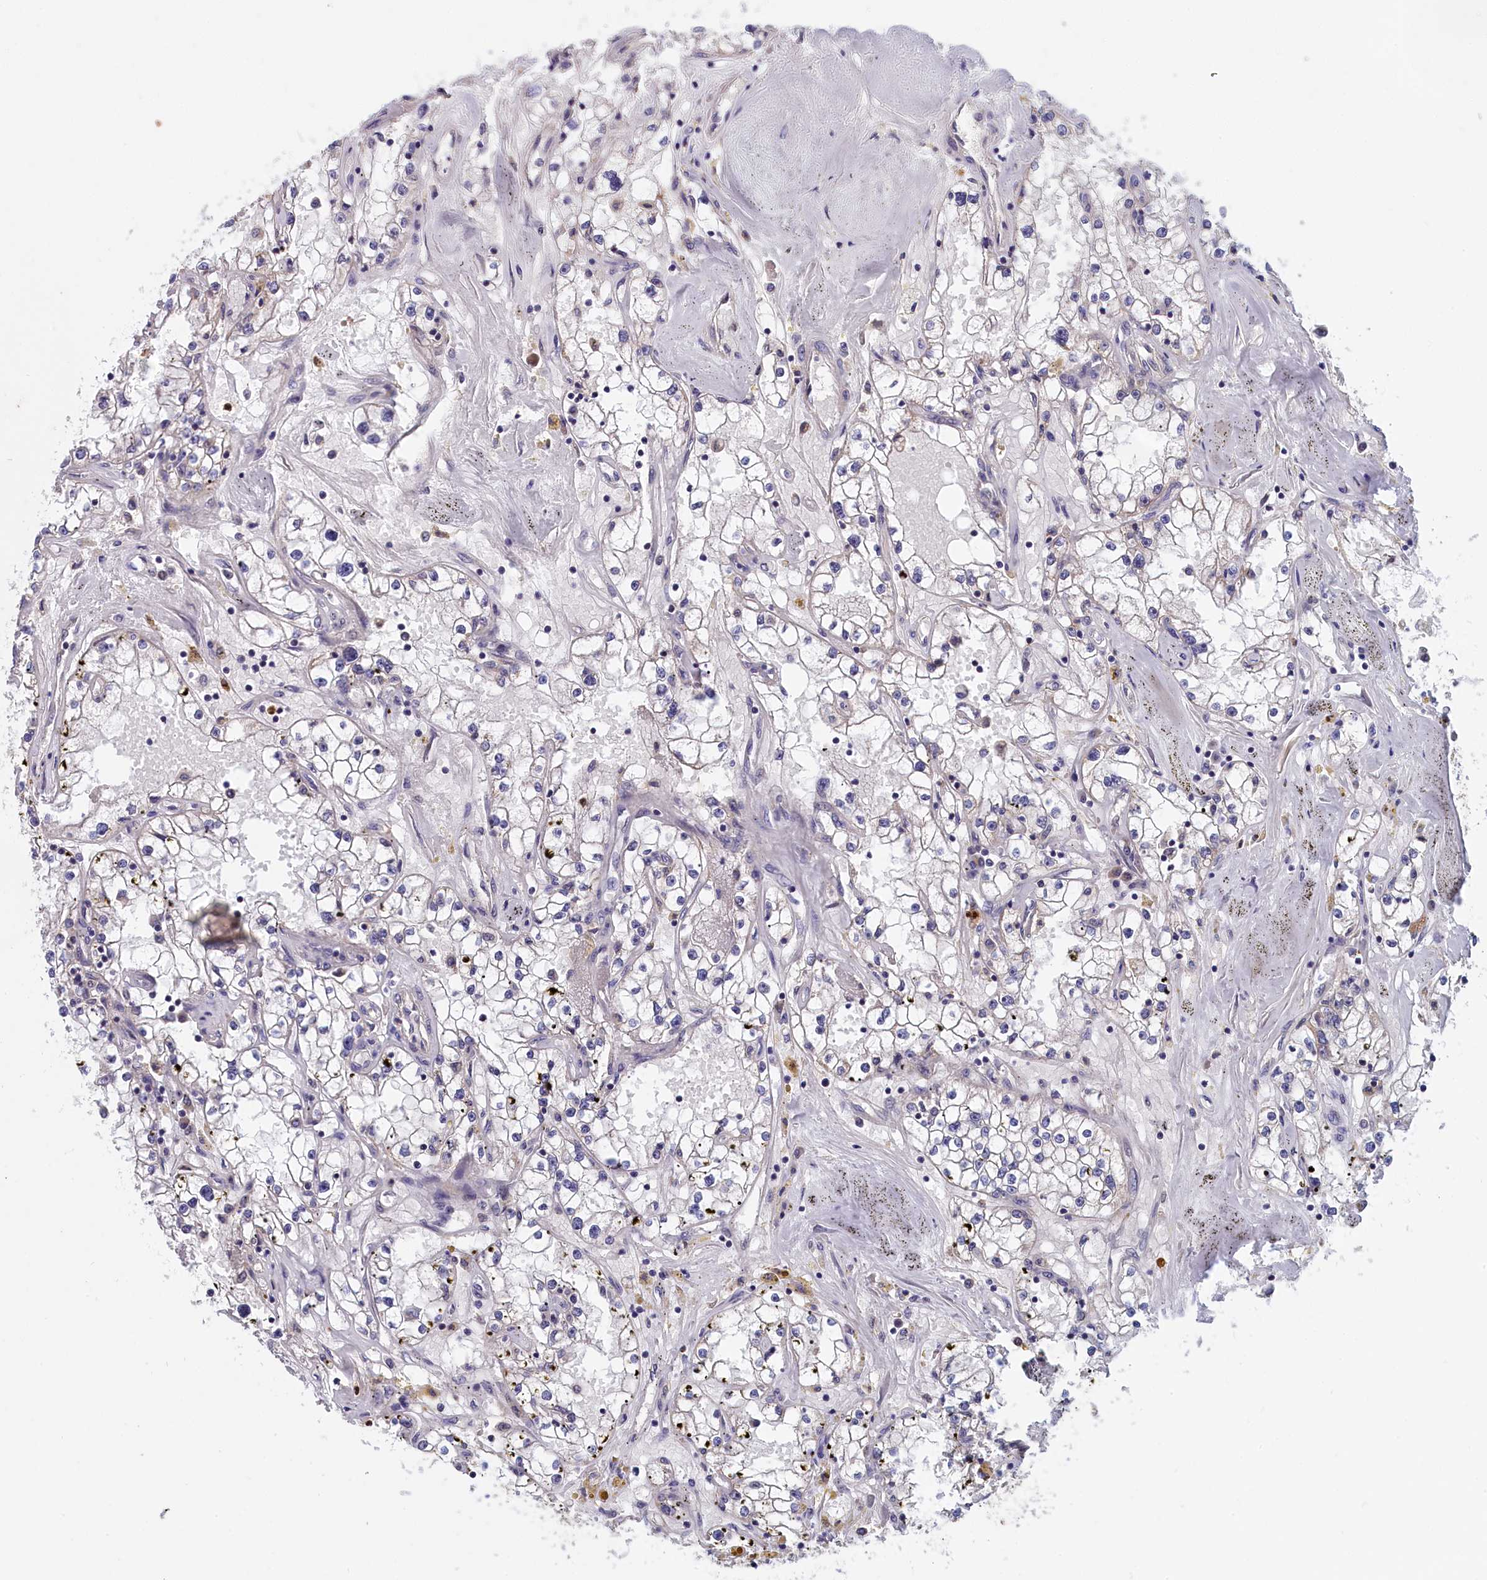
{"staining": {"intensity": "negative", "quantity": "none", "location": "none"}, "tissue": "renal cancer", "cell_type": "Tumor cells", "image_type": "cancer", "snomed": [{"axis": "morphology", "description": "Adenocarcinoma, NOS"}, {"axis": "topography", "description": "Kidney"}], "caption": "Immunohistochemistry (IHC) of renal cancer exhibits no staining in tumor cells.", "gene": "EPB41L4B", "patient": {"sex": "male", "age": 56}}